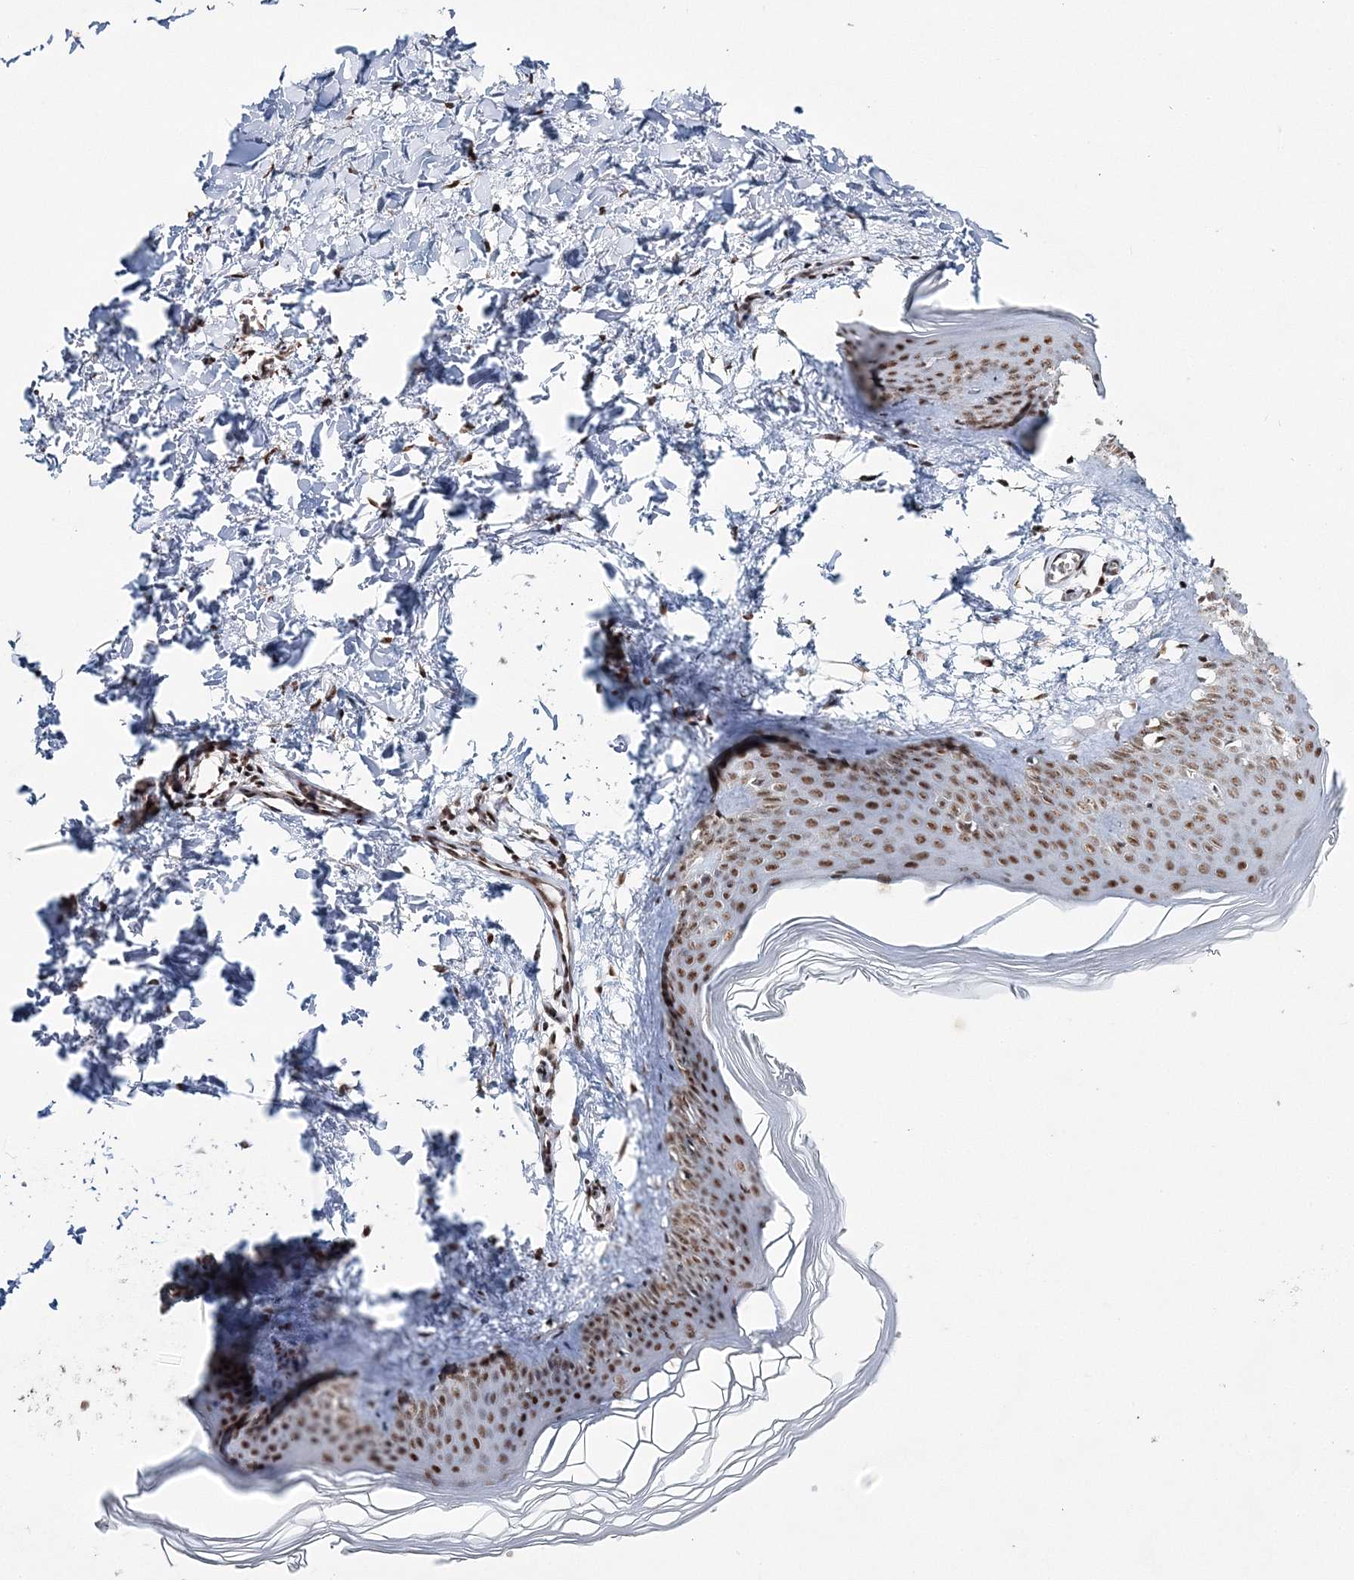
{"staining": {"intensity": "moderate", "quantity": "25%-75%", "location": "nuclear"}, "tissue": "skin", "cell_type": "Fibroblasts", "image_type": "normal", "snomed": [{"axis": "morphology", "description": "Normal tissue, NOS"}, {"axis": "topography", "description": "Skin"}], "caption": "Moderate nuclear expression for a protein is identified in approximately 25%-75% of fibroblasts of unremarkable skin using immunohistochemistry (IHC).", "gene": "ENSG00000290315", "patient": {"sex": "female", "age": 27}}